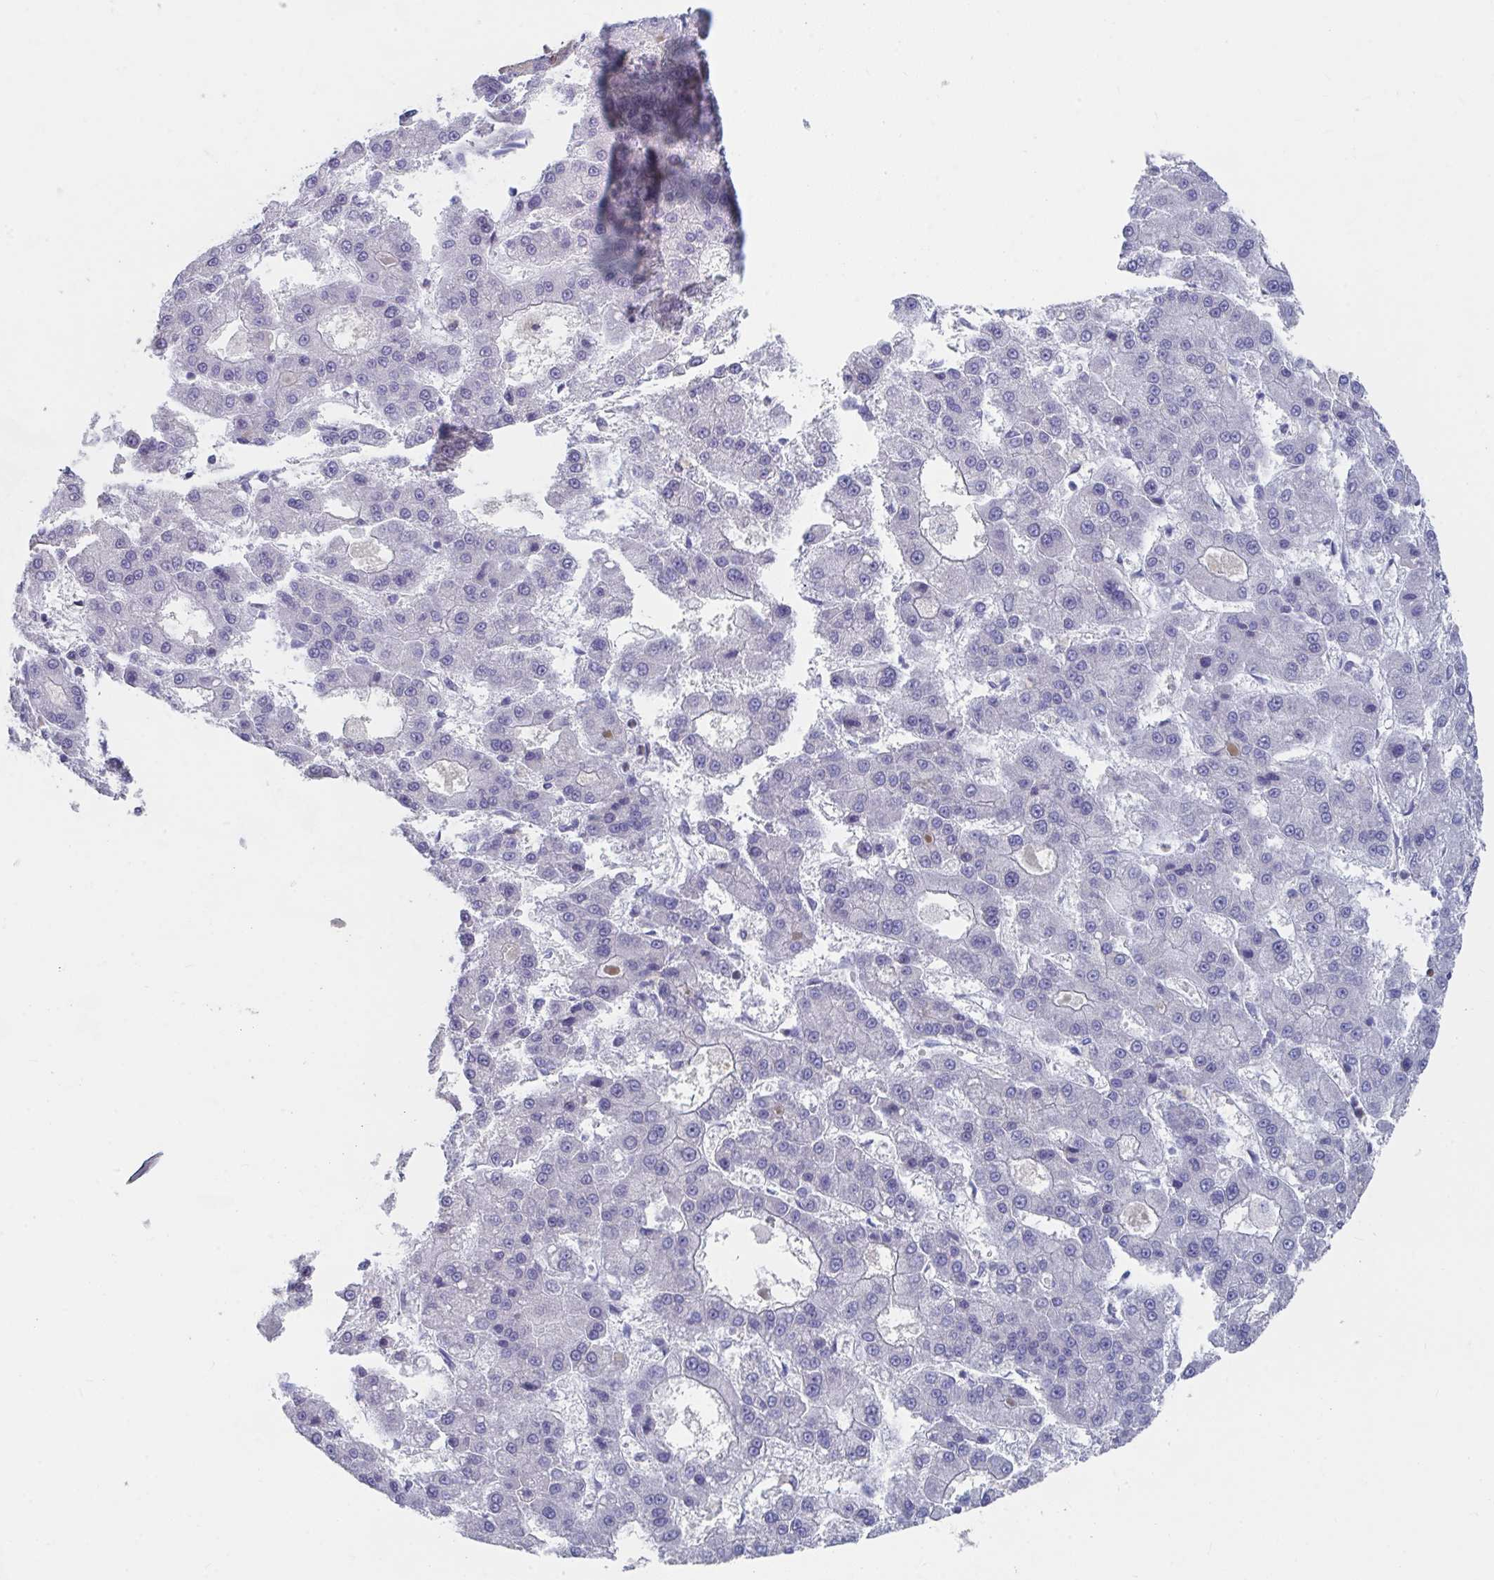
{"staining": {"intensity": "negative", "quantity": "none", "location": "none"}, "tissue": "liver cancer", "cell_type": "Tumor cells", "image_type": "cancer", "snomed": [{"axis": "morphology", "description": "Carcinoma, Hepatocellular, NOS"}, {"axis": "topography", "description": "Liver"}], "caption": "This image is of liver cancer stained with immunohistochemistry to label a protein in brown with the nuclei are counter-stained blue. There is no positivity in tumor cells.", "gene": "KCNK5", "patient": {"sex": "male", "age": 70}}